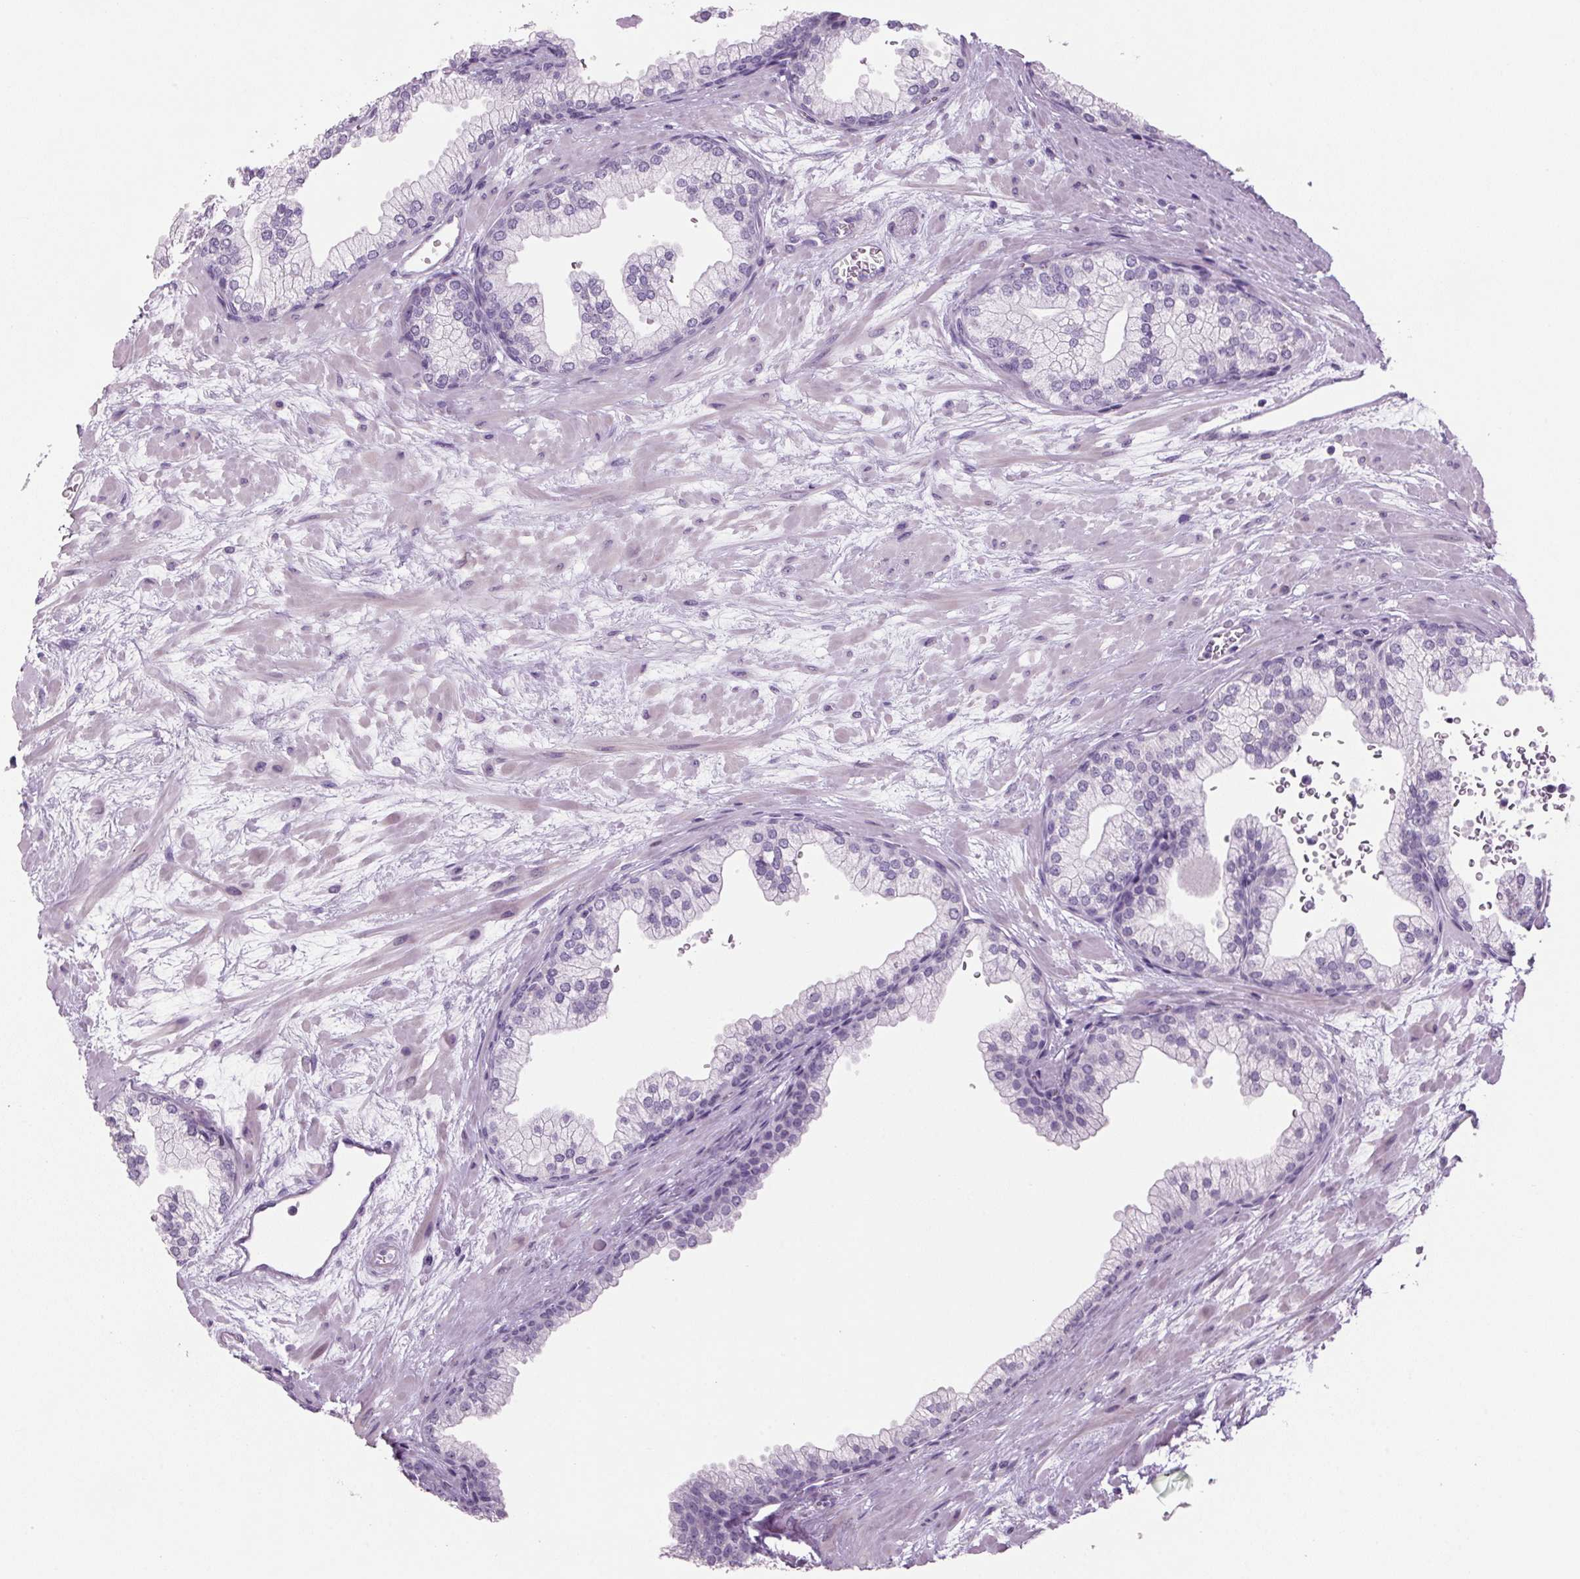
{"staining": {"intensity": "negative", "quantity": "none", "location": "none"}, "tissue": "prostate", "cell_type": "Glandular cells", "image_type": "normal", "snomed": [{"axis": "morphology", "description": "Normal tissue, NOS"}, {"axis": "topography", "description": "Prostate"}, {"axis": "topography", "description": "Peripheral nerve tissue"}], "caption": "IHC photomicrograph of benign human prostate stained for a protein (brown), which displays no expression in glandular cells.", "gene": "PPP1R1A", "patient": {"sex": "male", "age": 61}}